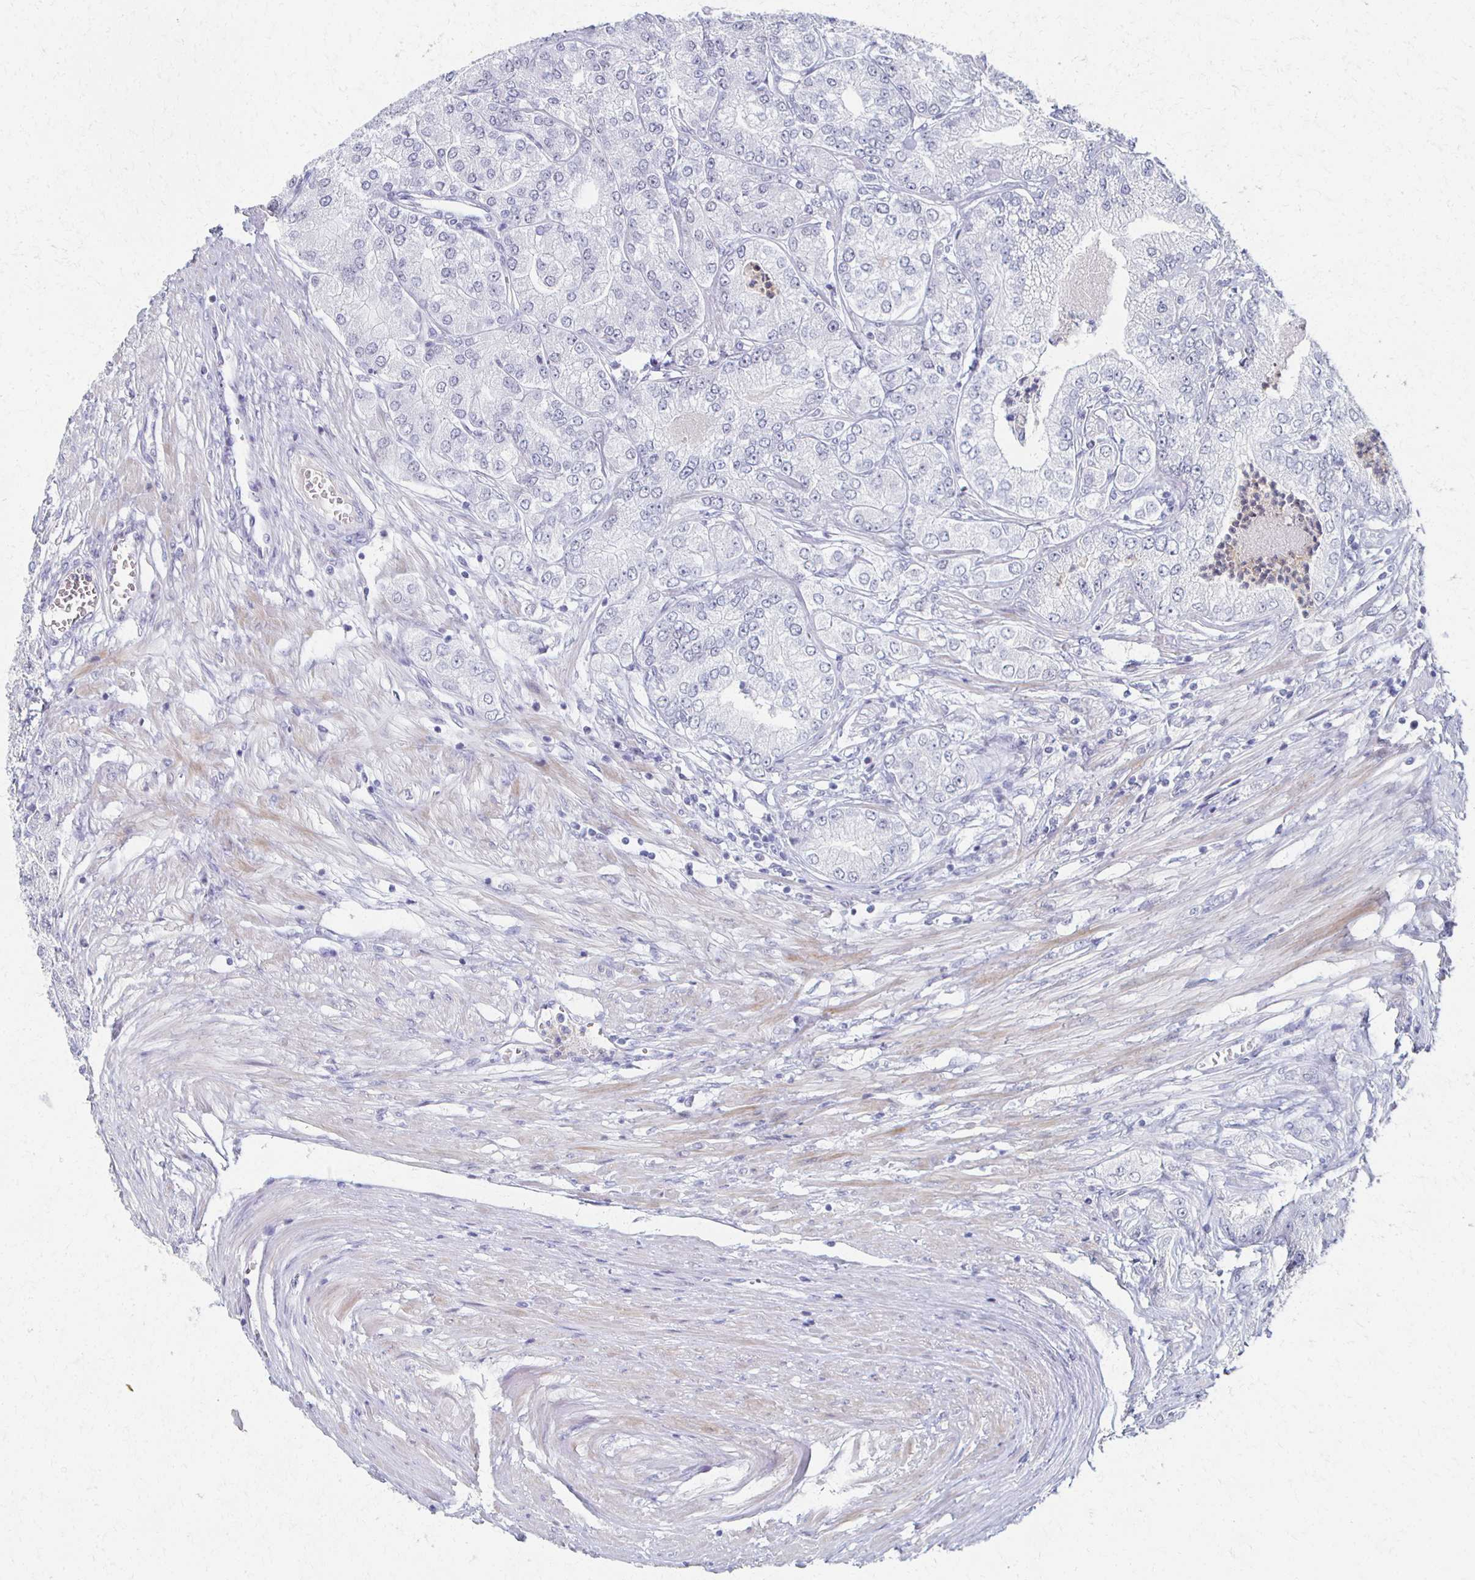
{"staining": {"intensity": "negative", "quantity": "none", "location": "none"}, "tissue": "prostate cancer", "cell_type": "Tumor cells", "image_type": "cancer", "snomed": [{"axis": "morphology", "description": "Adenocarcinoma, High grade"}, {"axis": "topography", "description": "Prostate"}], "caption": "IHC histopathology image of human prostate high-grade adenocarcinoma stained for a protein (brown), which exhibits no staining in tumor cells.", "gene": "CXCR2", "patient": {"sex": "male", "age": 61}}